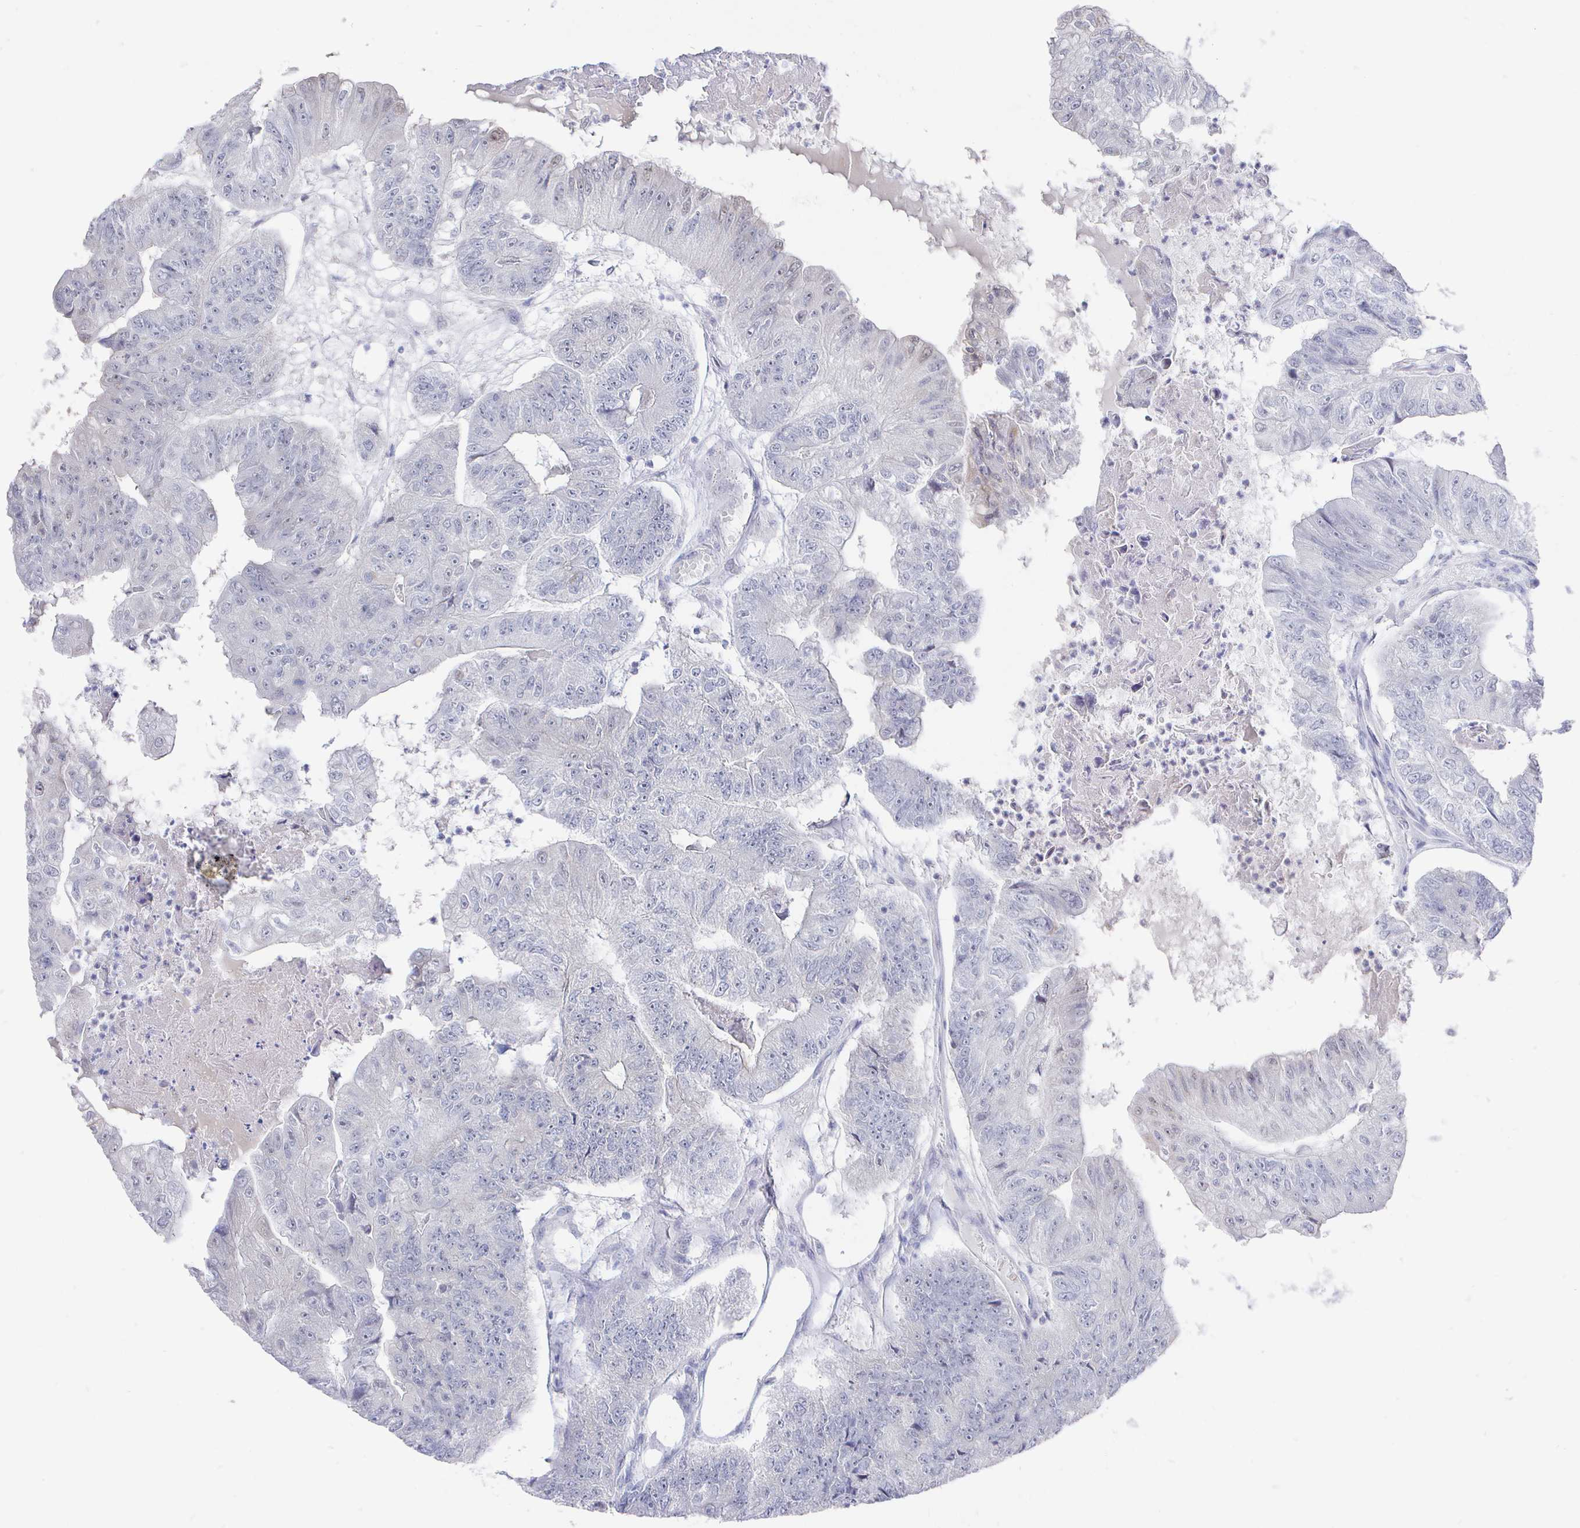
{"staining": {"intensity": "negative", "quantity": "none", "location": "none"}, "tissue": "colorectal cancer", "cell_type": "Tumor cells", "image_type": "cancer", "snomed": [{"axis": "morphology", "description": "Adenocarcinoma, NOS"}, {"axis": "topography", "description": "Colon"}], "caption": "Immunohistochemistry of human colorectal adenocarcinoma reveals no positivity in tumor cells.", "gene": "LRRC23", "patient": {"sex": "female", "age": 67}}